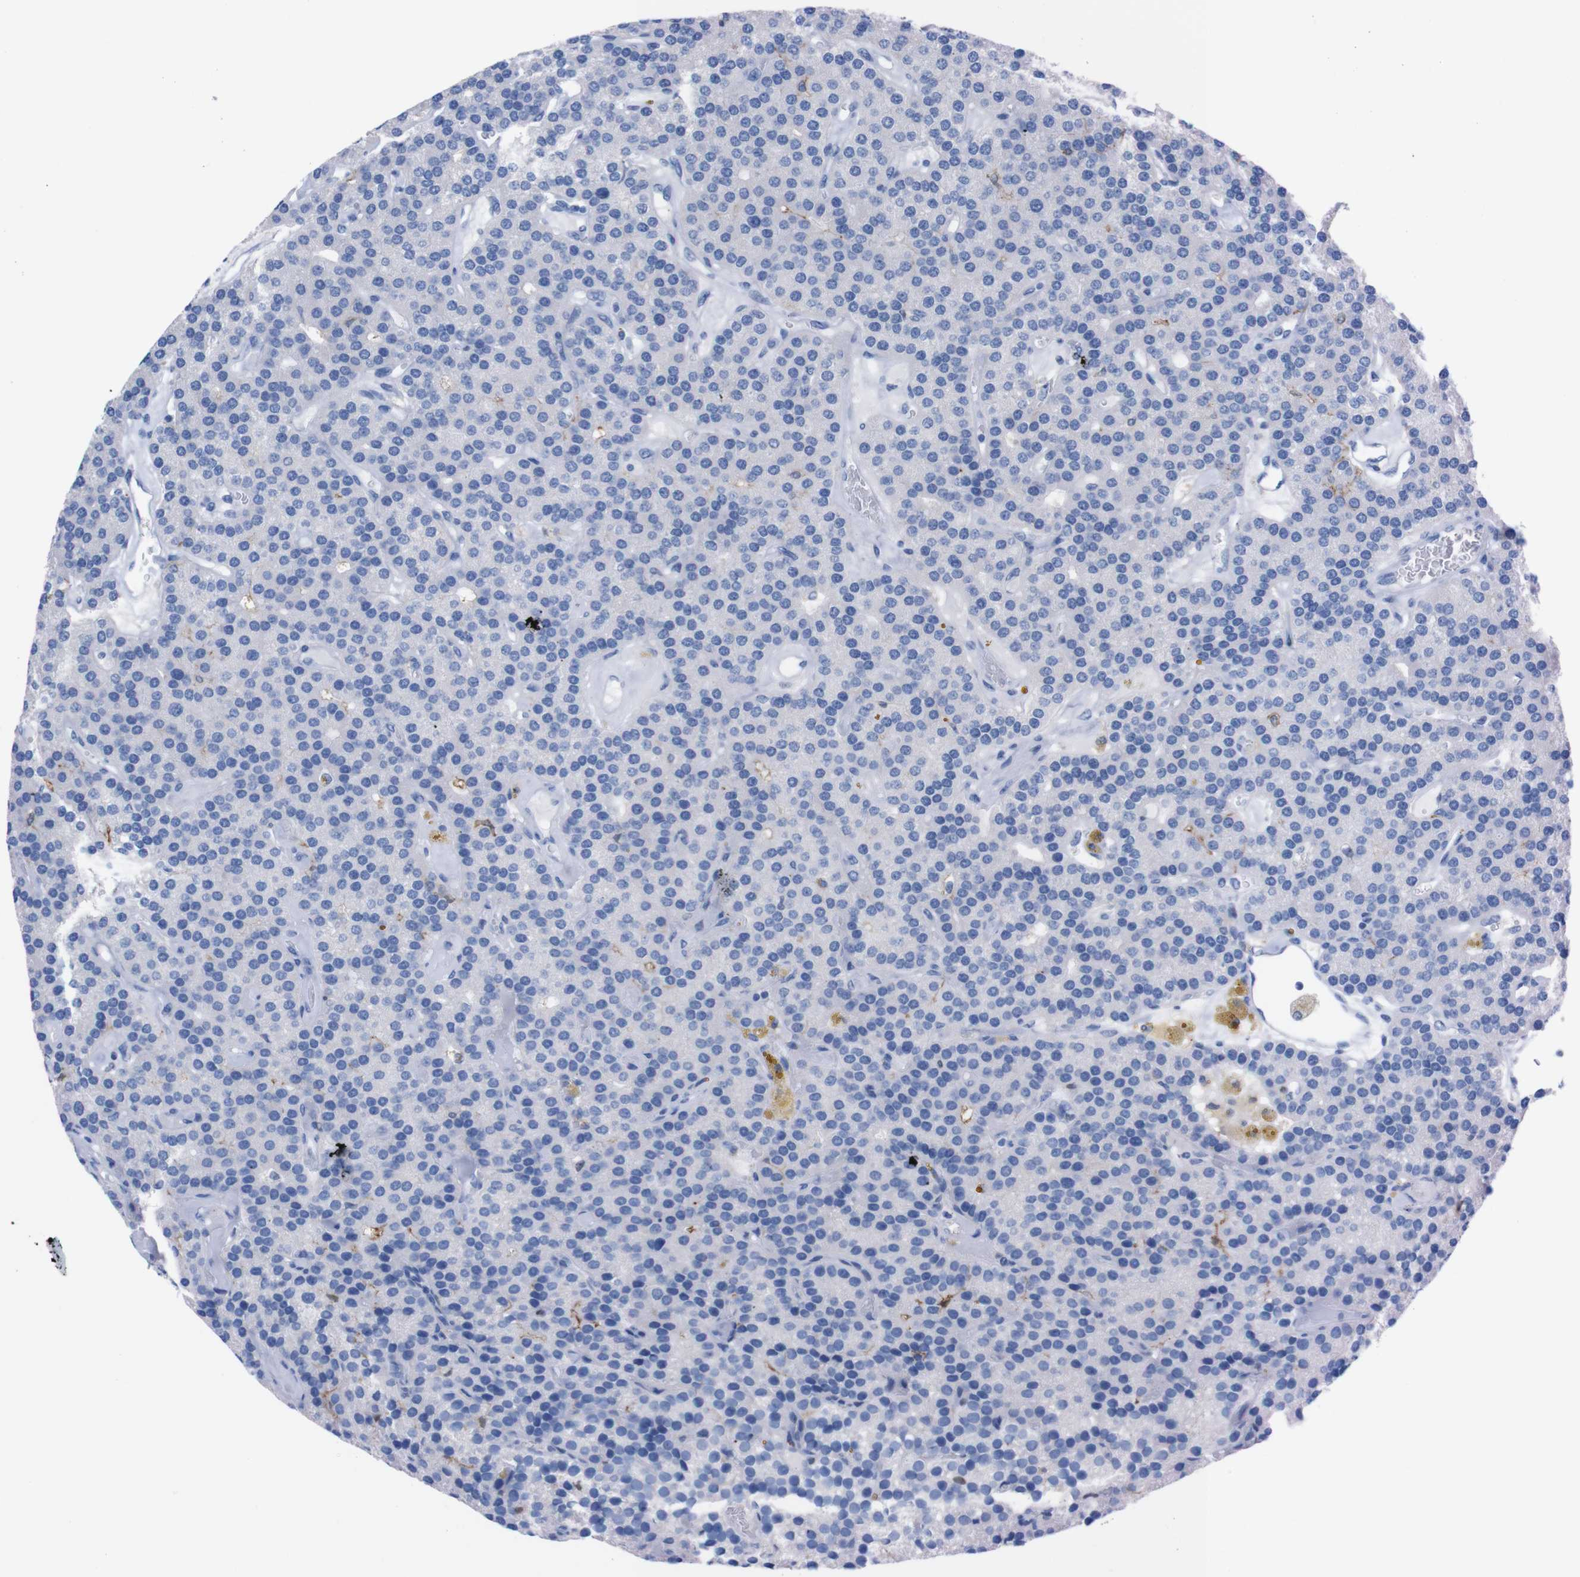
{"staining": {"intensity": "negative", "quantity": "none", "location": "none"}, "tissue": "parathyroid gland", "cell_type": "Glandular cells", "image_type": "normal", "snomed": [{"axis": "morphology", "description": "Normal tissue, NOS"}, {"axis": "morphology", "description": "Adenoma, NOS"}, {"axis": "topography", "description": "Parathyroid gland"}], "caption": "IHC image of normal human parathyroid gland stained for a protein (brown), which shows no expression in glandular cells.", "gene": "P2RY12", "patient": {"sex": "female", "age": 86}}